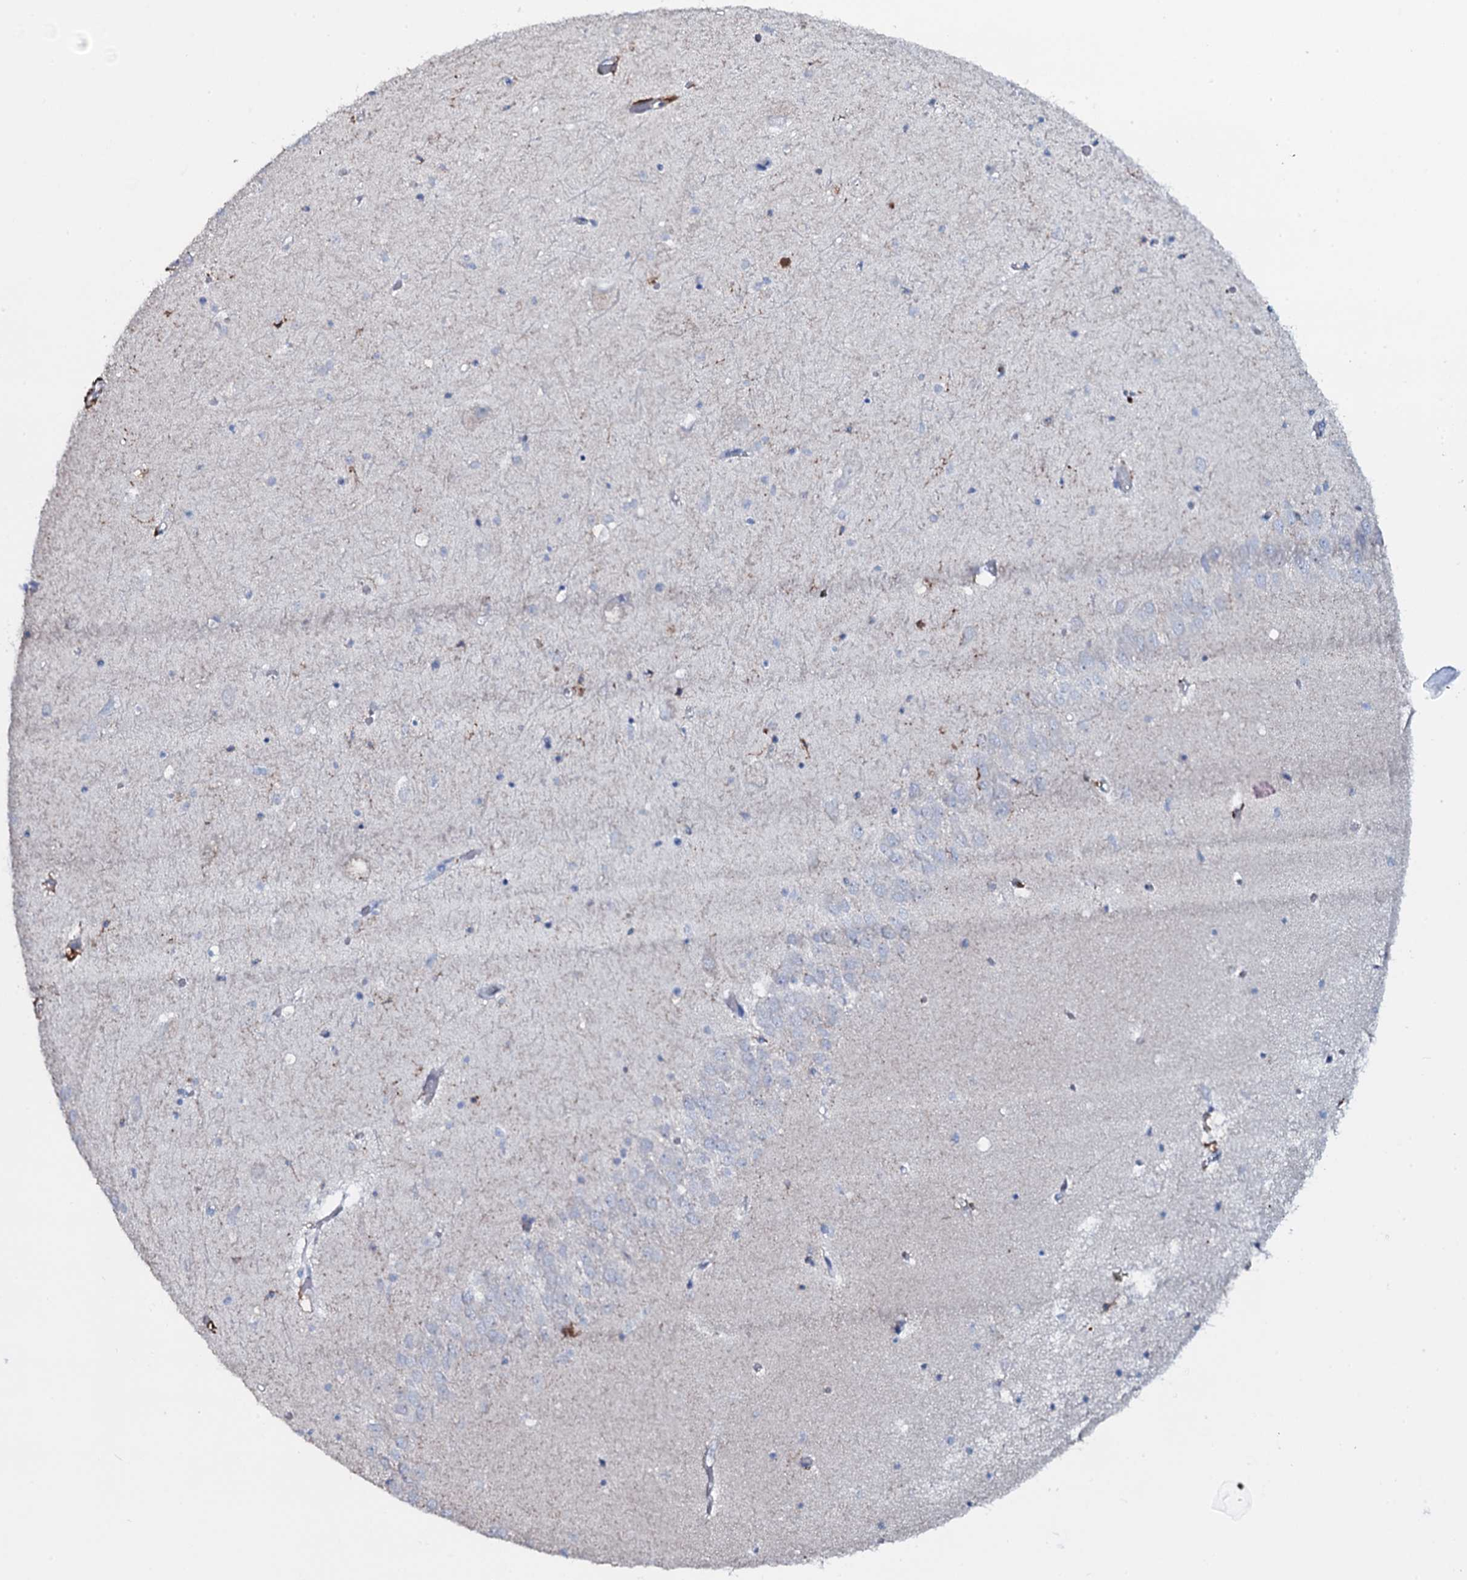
{"staining": {"intensity": "negative", "quantity": "none", "location": "none"}, "tissue": "hippocampus", "cell_type": "Glial cells", "image_type": "normal", "snomed": [{"axis": "morphology", "description": "Normal tissue, NOS"}, {"axis": "topography", "description": "Hippocampus"}], "caption": "This is a micrograph of immunohistochemistry staining of benign hippocampus, which shows no expression in glial cells.", "gene": "OSBPL2", "patient": {"sex": "male", "age": 70}}